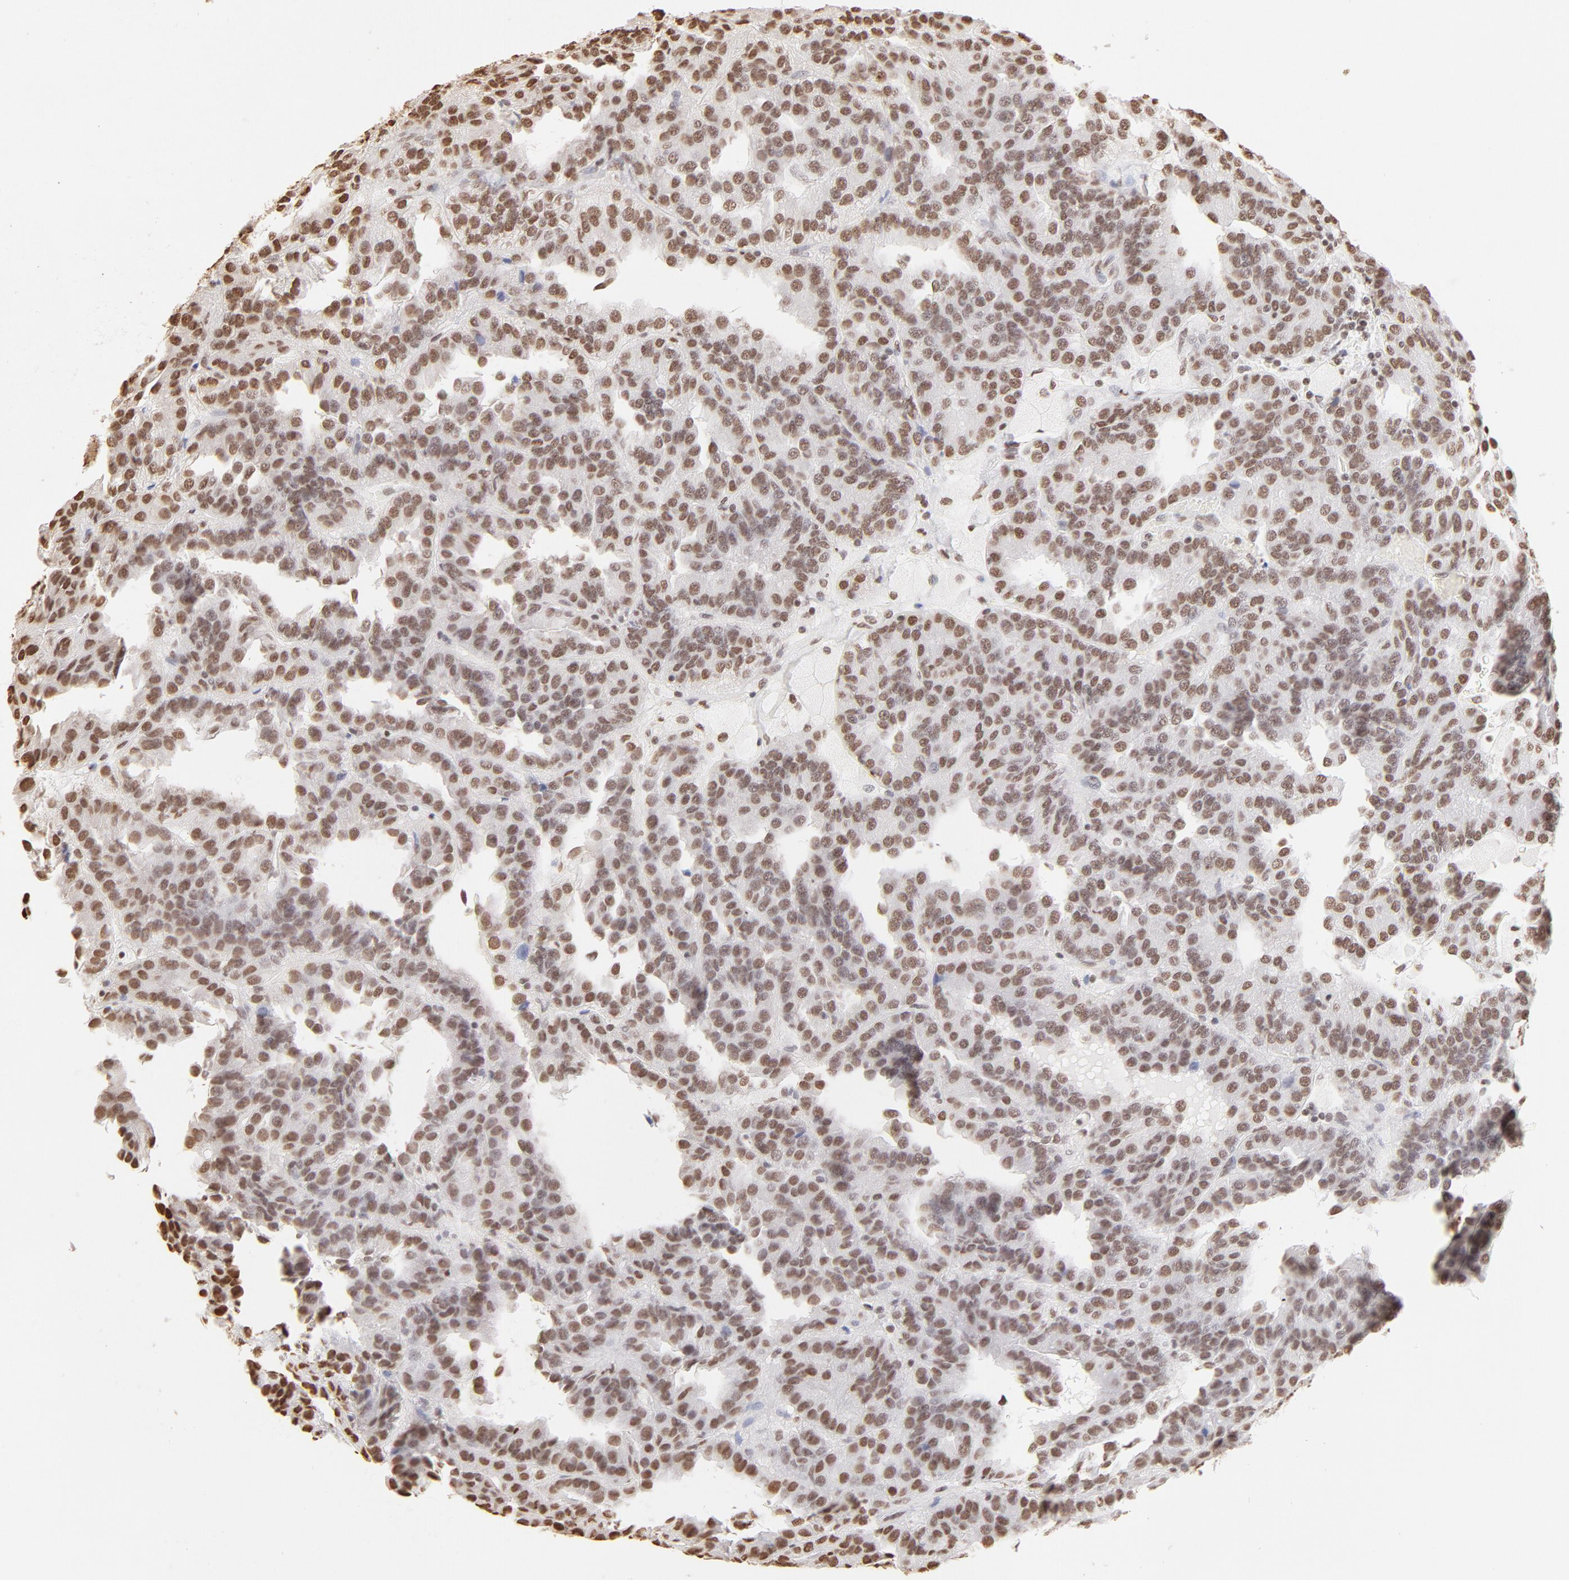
{"staining": {"intensity": "moderate", "quantity": ">75%", "location": "nuclear"}, "tissue": "renal cancer", "cell_type": "Tumor cells", "image_type": "cancer", "snomed": [{"axis": "morphology", "description": "Adenocarcinoma, NOS"}, {"axis": "topography", "description": "Kidney"}], "caption": "High-magnification brightfield microscopy of renal cancer stained with DAB (3,3'-diaminobenzidine) (brown) and counterstained with hematoxylin (blue). tumor cells exhibit moderate nuclear staining is identified in about>75% of cells.", "gene": "ZNF540", "patient": {"sex": "male", "age": 46}}